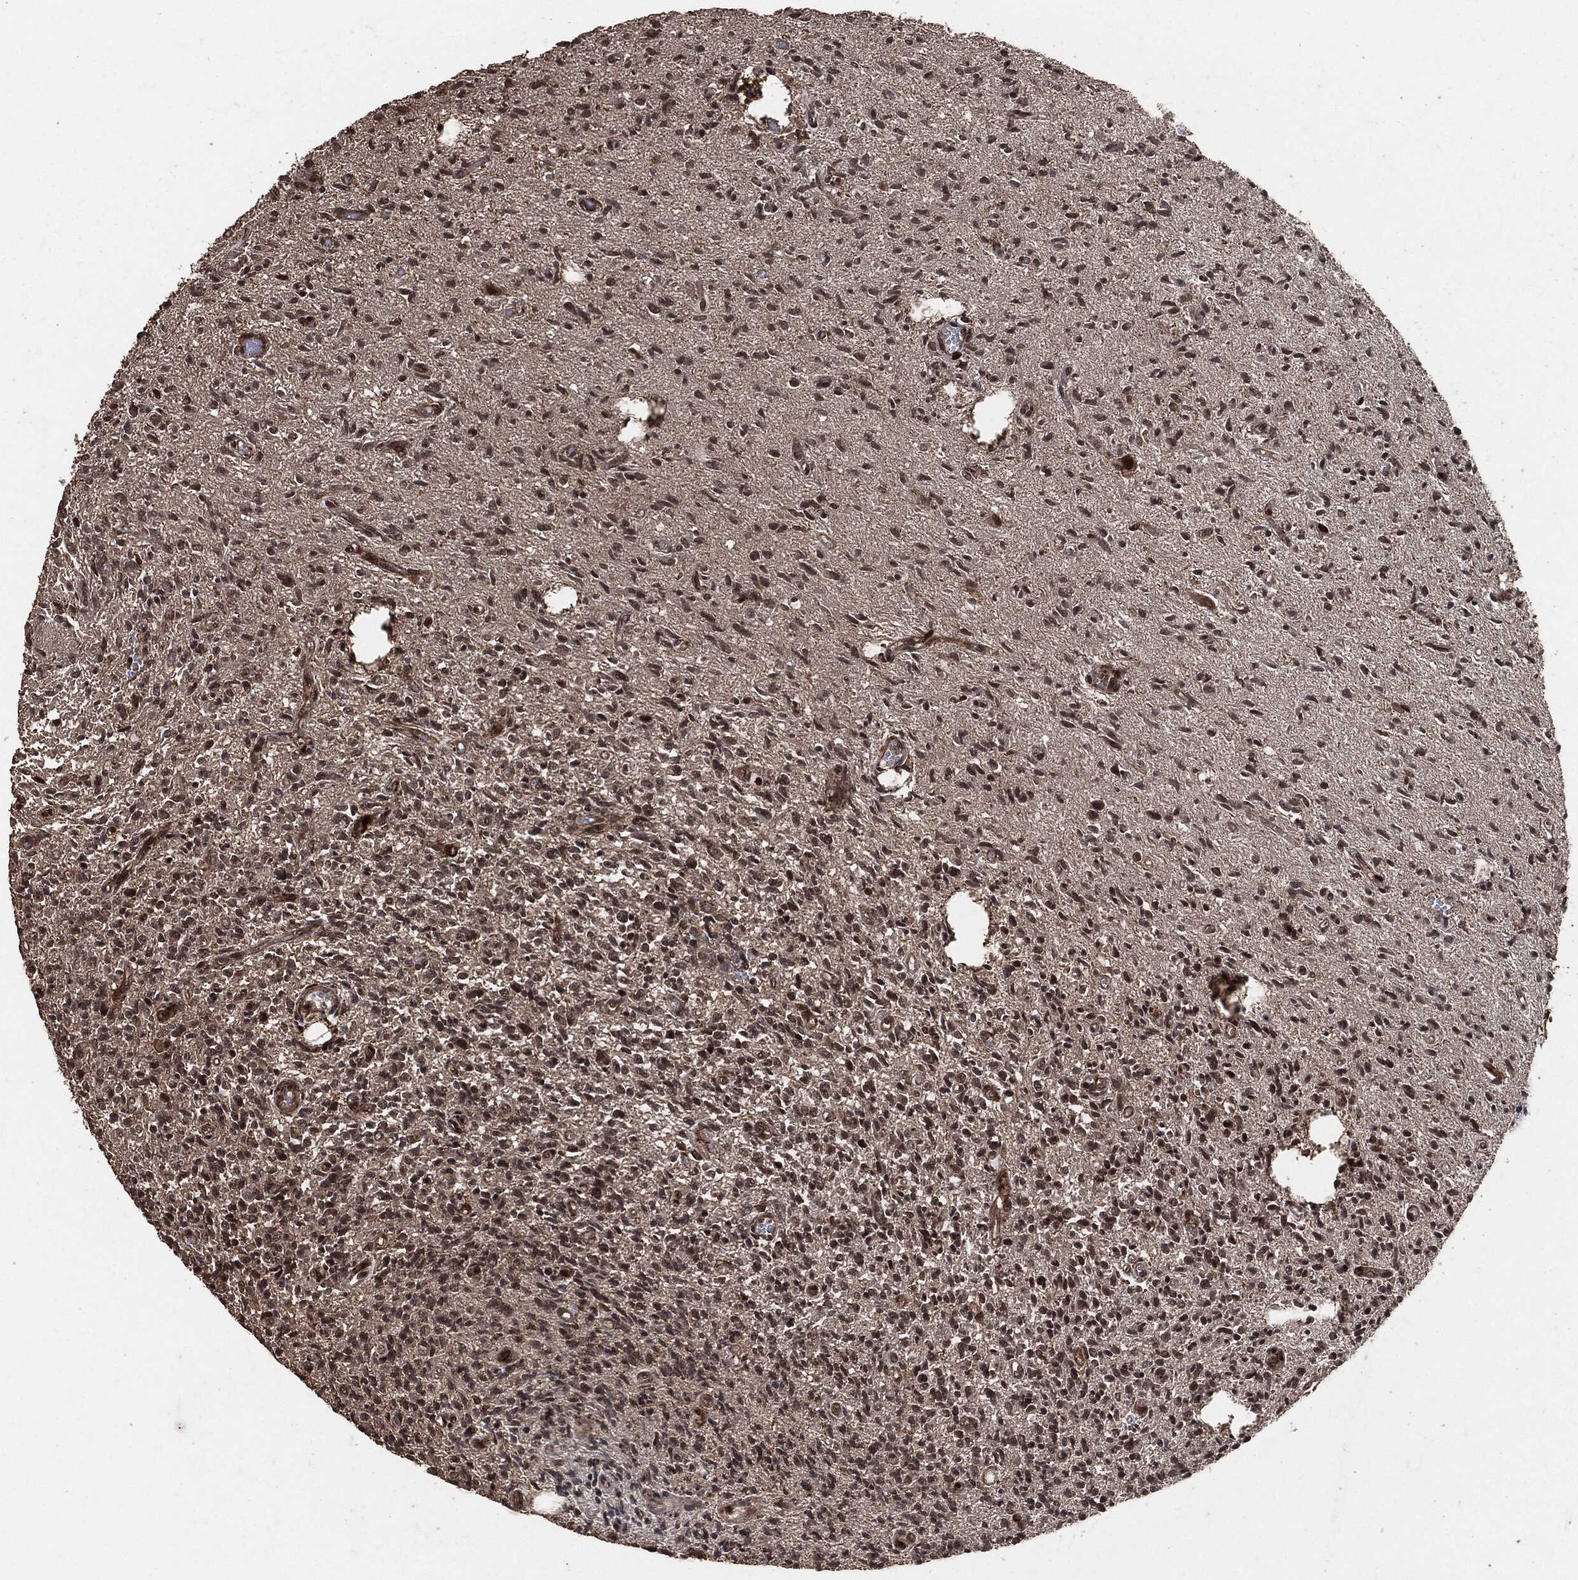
{"staining": {"intensity": "moderate", "quantity": "<25%", "location": "cytoplasmic/membranous,nuclear"}, "tissue": "glioma", "cell_type": "Tumor cells", "image_type": "cancer", "snomed": [{"axis": "morphology", "description": "Glioma, malignant, High grade"}, {"axis": "topography", "description": "Brain"}], "caption": "Moderate cytoplasmic/membranous and nuclear staining is appreciated in about <25% of tumor cells in high-grade glioma (malignant).", "gene": "IFIT1", "patient": {"sex": "male", "age": 64}}